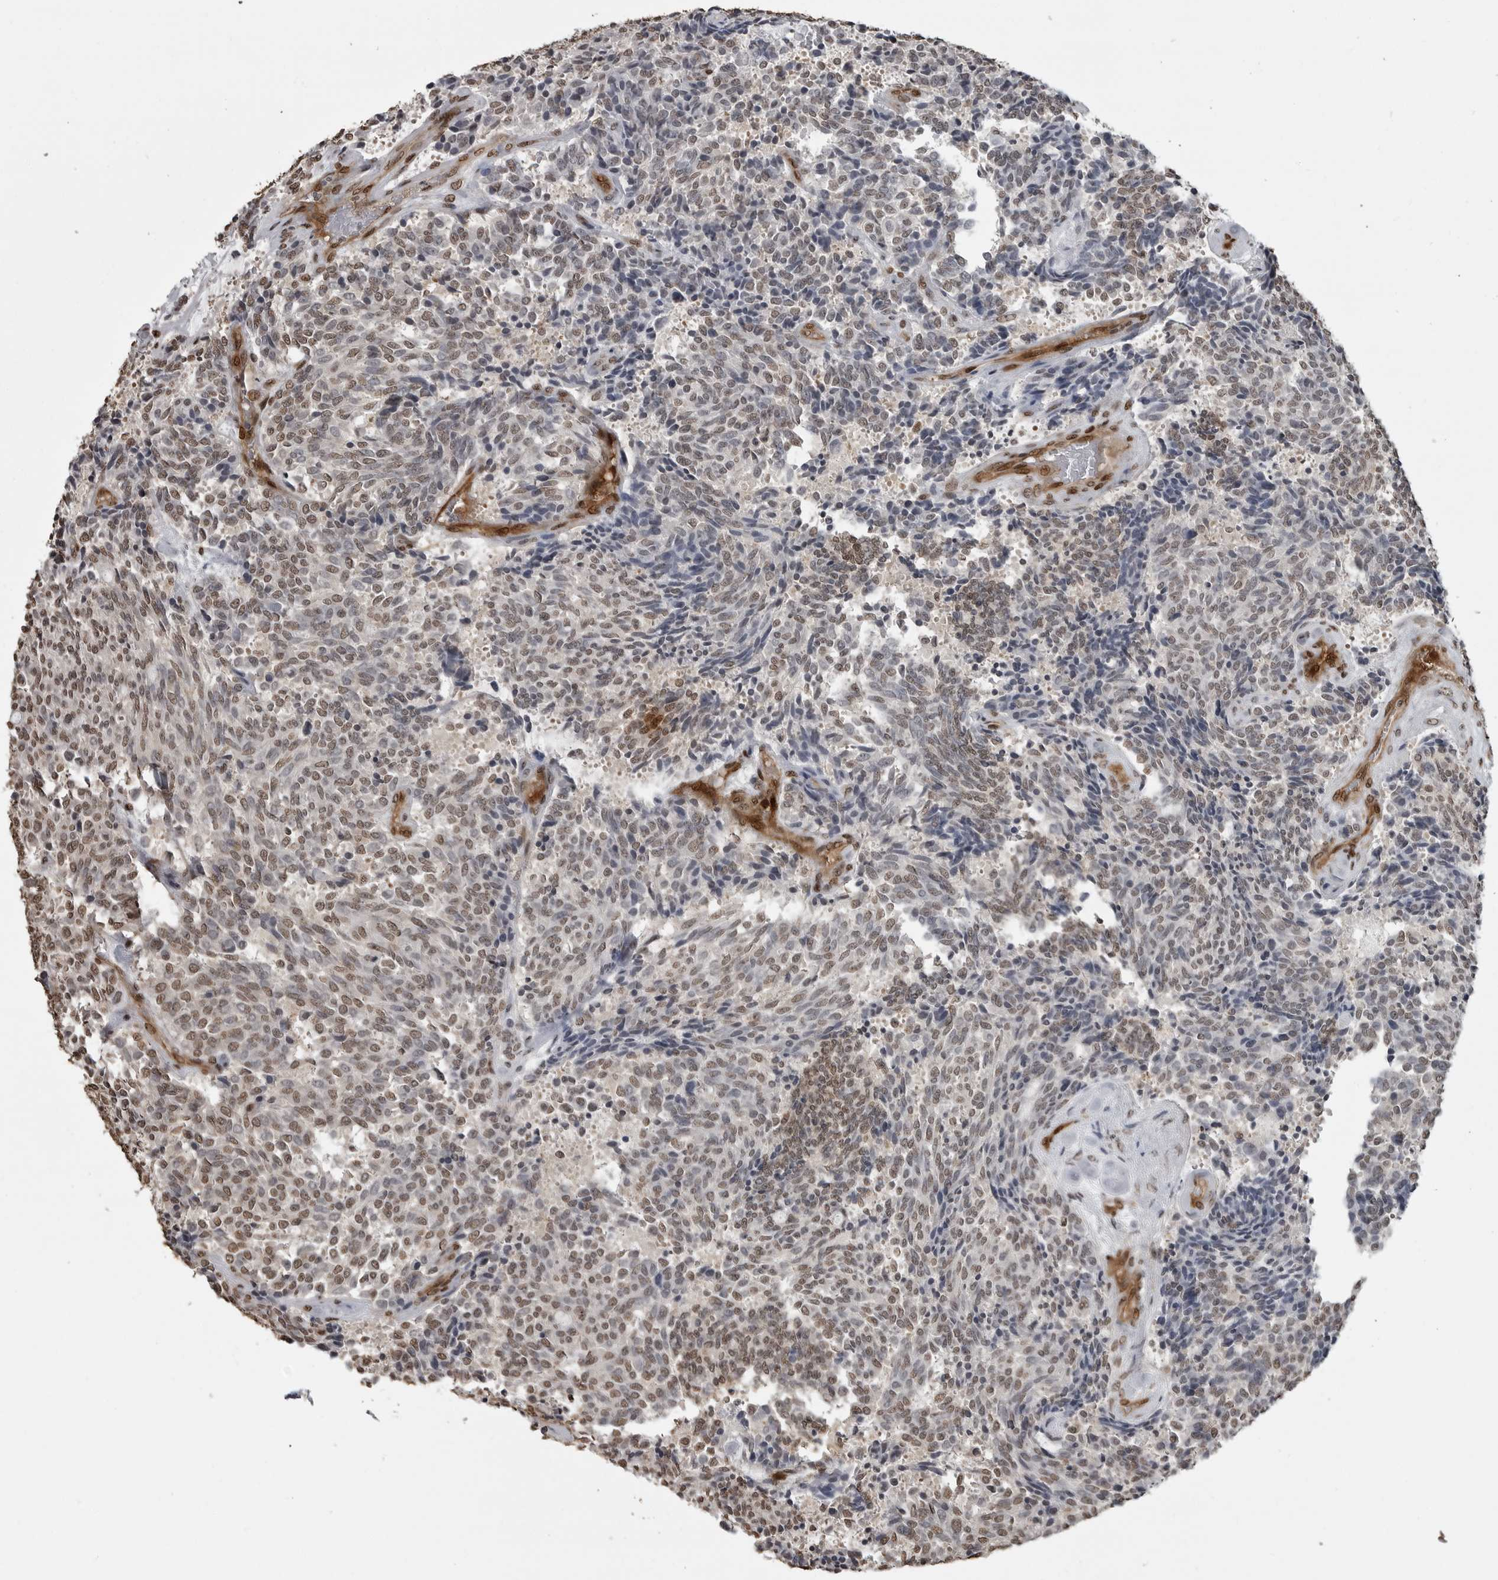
{"staining": {"intensity": "weak", "quantity": ">75%", "location": "nuclear"}, "tissue": "carcinoid", "cell_type": "Tumor cells", "image_type": "cancer", "snomed": [{"axis": "morphology", "description": "Carcinoid, malignant, NOS"}, {"axis": "topography", "description": "Pancreas"}], "caption": "Protein expression analysis of malignant carcinoid exhibits weak nuclear positivity in approximately >75% of tumor cells.", "gene": "SMAD2", "patient": {"sex": "female", "age": 54}}